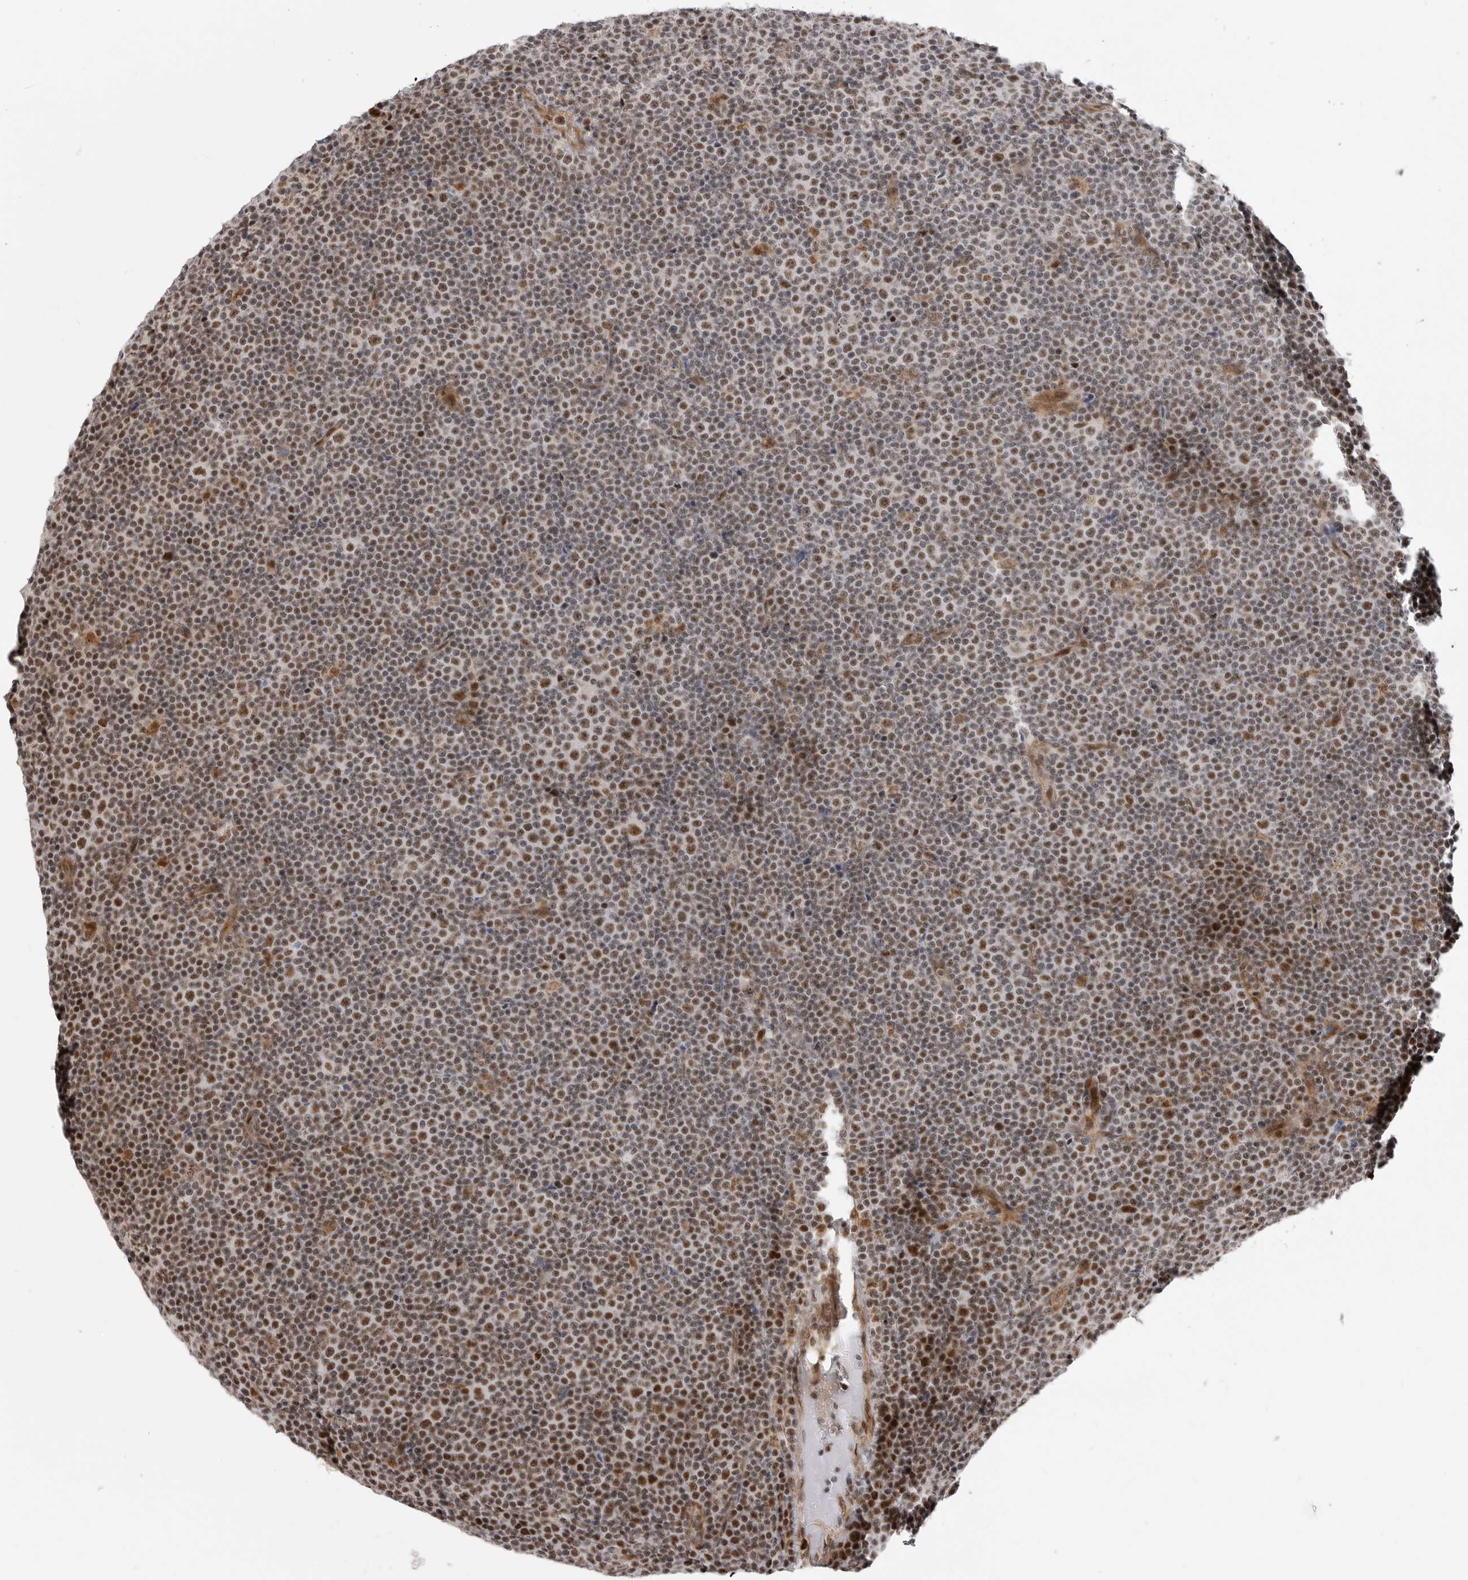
{"staining": {"intensity": "moderate", "quantity": "25%-75%", "location": "nuclear"}, "tissue": "lymphoma", "cell_type": "Tumor cells", "image_type": "cancer", "snomed": [{"axis": "morphology", "description": "Malignant lymphoma, non-Hodgkin's type, Low grade"}, {"axis": "topography", "description": "Lymph node"}], "caption": "Immunohistochemical staining of malignant lymphoma, non-Hodgkin's type (low-grade) reveals moderate nuclear protein positivity in about 25%-75% of tumor cells. Using DAB (3,3'-diaminobenzidine) (brown) and hematoxylin (blue) stains, captured at high magnification using brightfield microscopy.", "gene": "GPATCH2", "patient": {"sex": "female", "age": 67}}